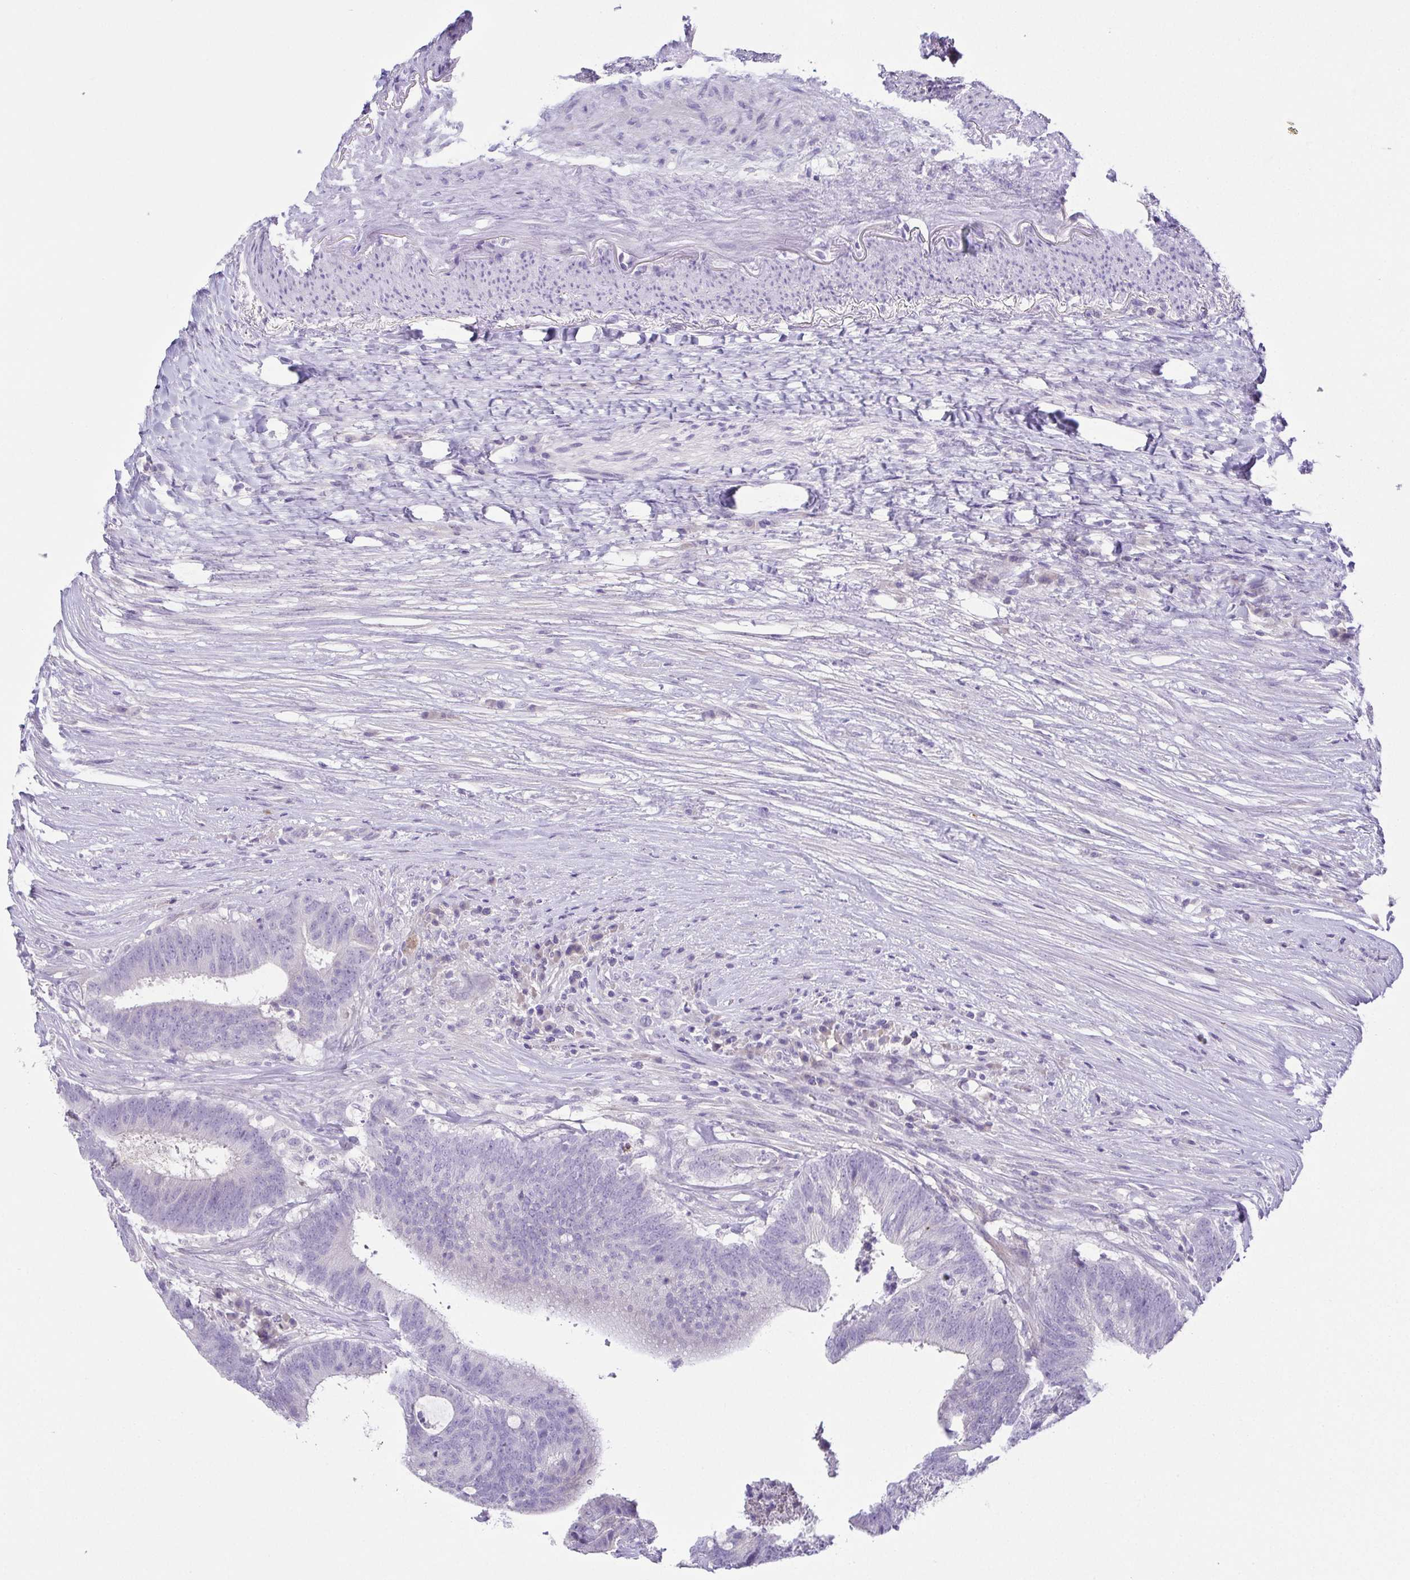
{"staining": {"intensity": "negative", "quantity": "none", "location": "none"}, "tissue": "colorectal cancer", "cell_type": "Tumor cells", "image_type": "cancer", "snomed": [{"axis": "morphology", "description": "Adenocarcinoma, NOS"}, {"axis": "topography", "description": "Colon"}], "caption": "DAB immunohistochemical staining of human colorectal cancer (adenocarcinoma) exhibits no significant staining in tumor cells. The staining is performed using DAB brown chromogen with nuclei counter-stained in using hematoxylin.", "gene": "HAPLN2", "patient": {"sex": "female", "age": 43}}